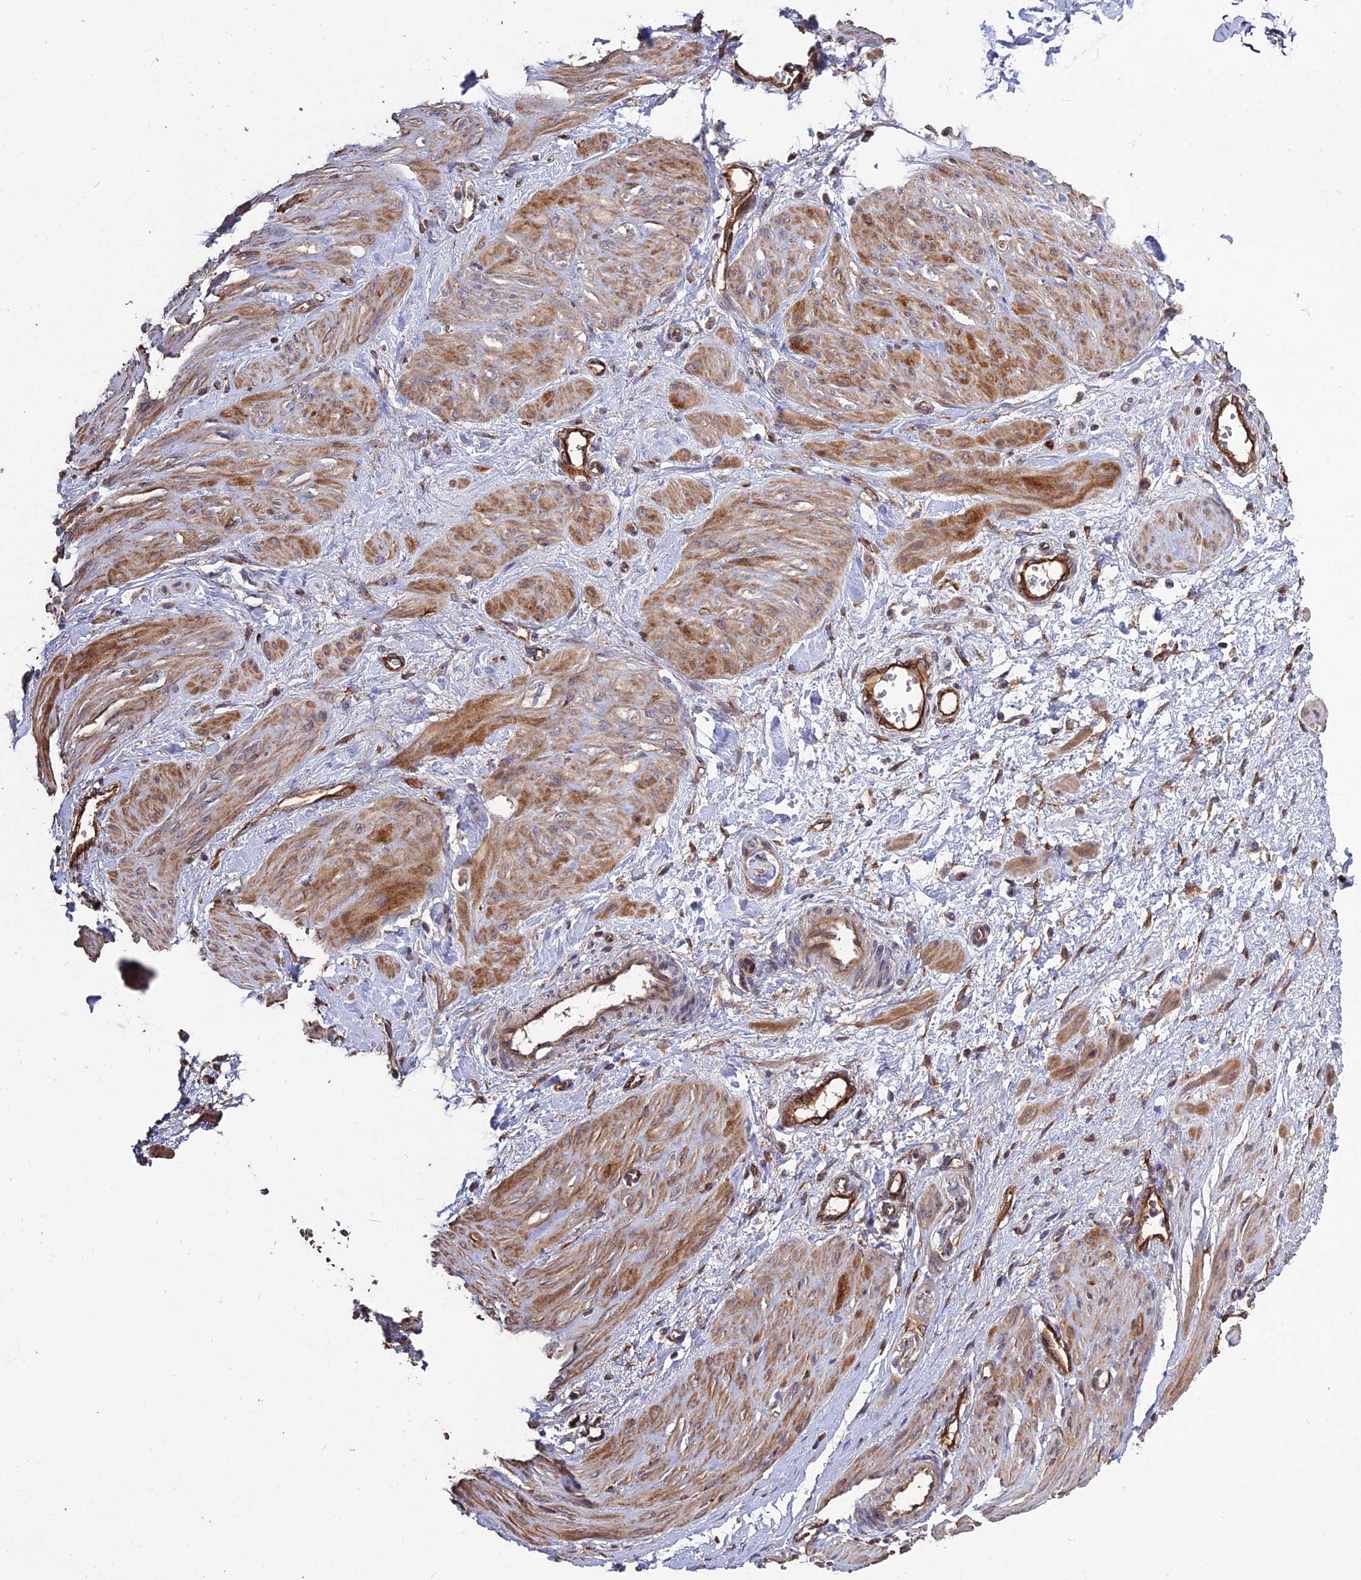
{"staining": {"intensity": "moderate", "quantity": "25%-75%", "location": "cytoplasmic/membranous"}, "tissue": "smooth muscle", "cell_type": "Smooth muscle cells", "image_type": "normal", "snomed": [{"axis": "morphology", "description": "Normal tissue, NOS"}, {"axis": "topography", "description": "Endometrium"}], "caption": "The image exhibits staining of benign smooth muscle, revealing moderate cytoplasmic/membranous protein expression (brown color) within smooth muscle cells. Using DAB (brown) and hematoxylin (blue) stains, captured at high magnification using brightfield microscopy.", "gene": "CRTAP", "patient": {"sex": "female", "age": 33}}